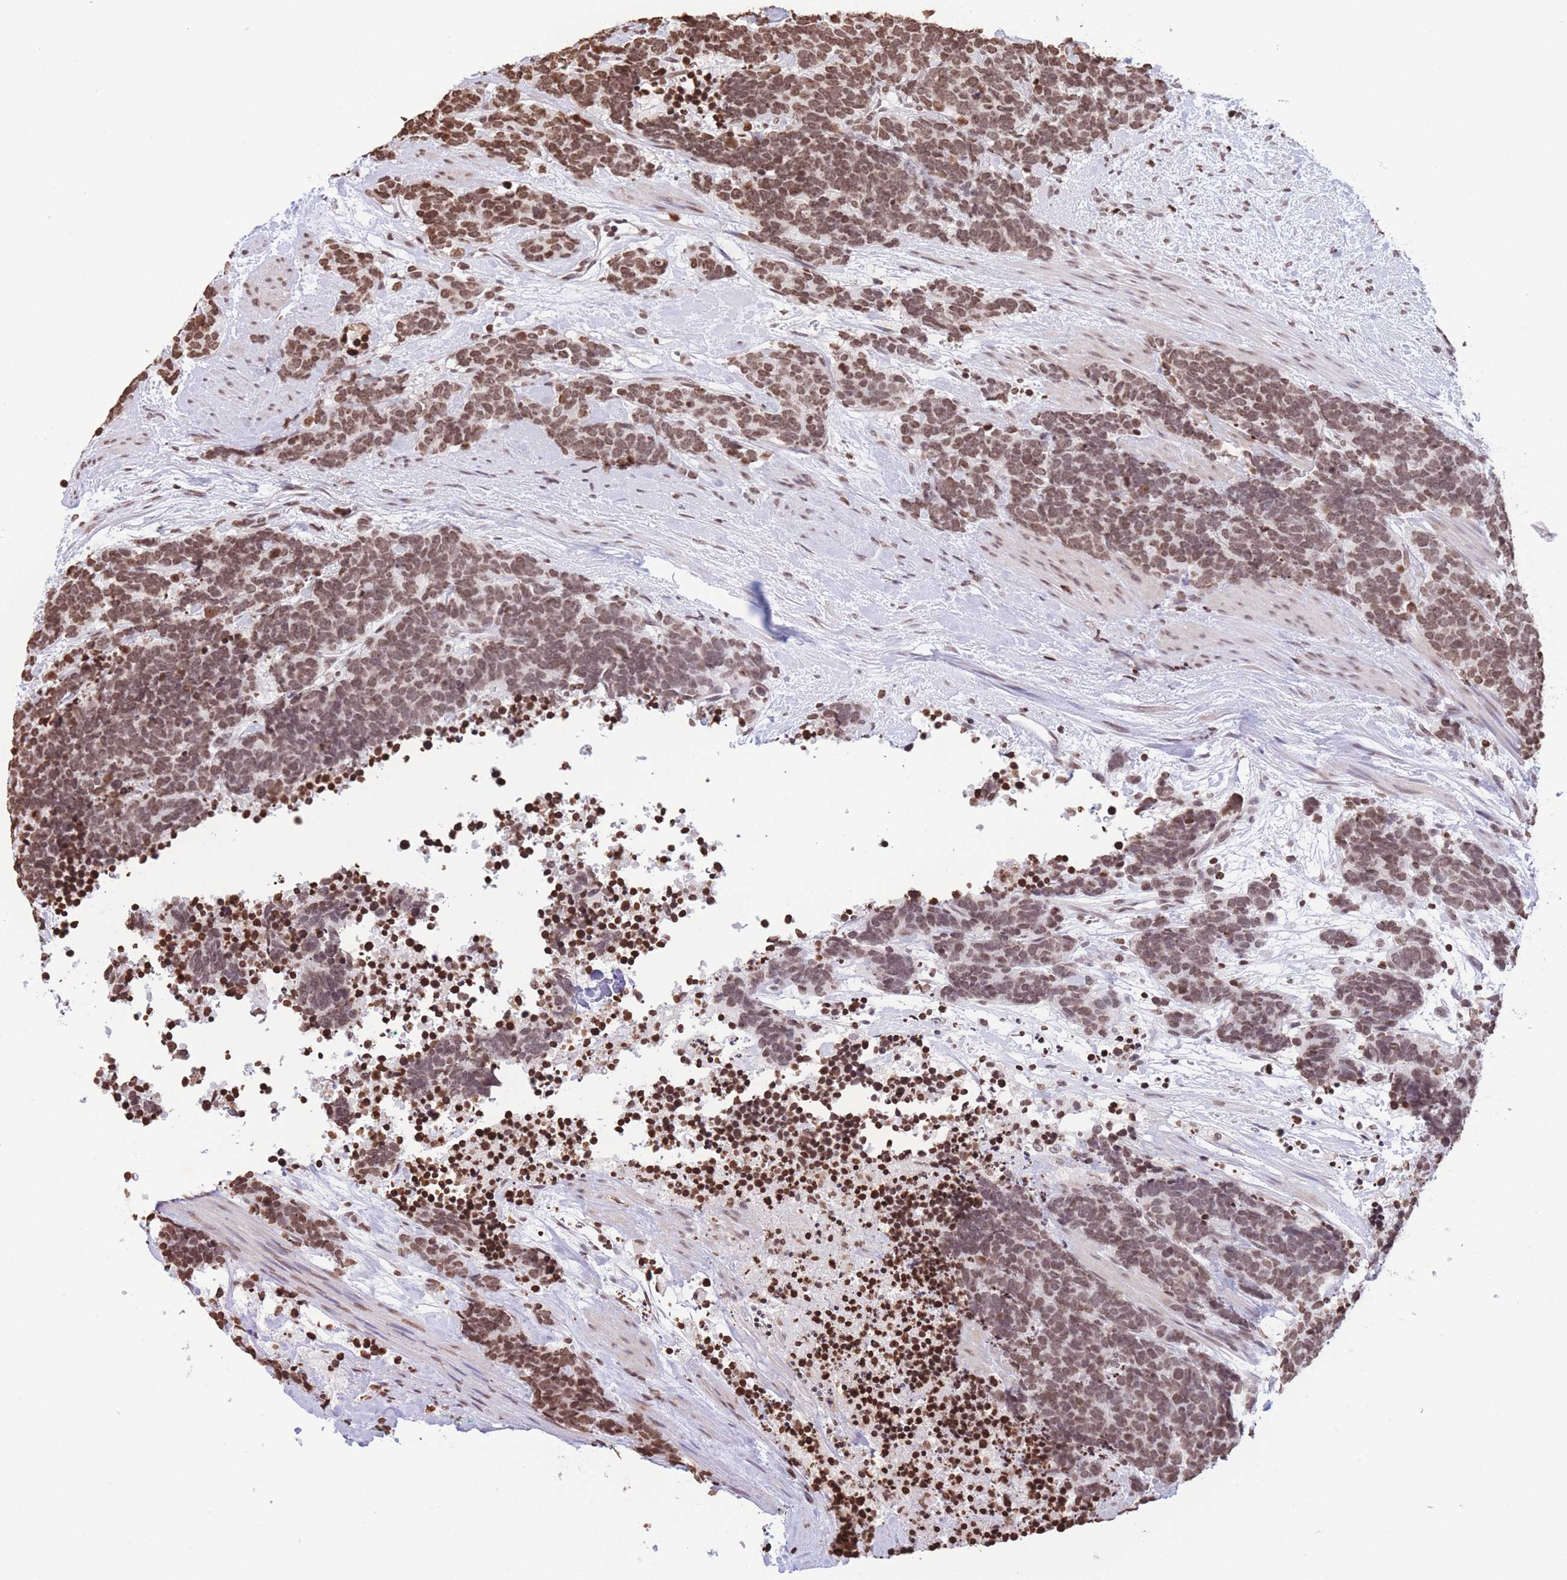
{"staining": {"intensity": "moderate", "quantity": ">75%", "location": "nuclear"}, "tissue": "carcinoid", "cell_type": "Tumor cells", "image_type": "cancer", "snomed": [{"axis": "morphology", "description": "Carcinoma, NOS"}, {"axis": "morphology", "description": "Carcinoid, malignant, NOS"}, {"axis": "topography", "description": "Prostate"}], "caption": "Carcinoma was stained to show a protein in brown. There is medium levels of moderate nuclear staining in about >75% of tumor cells. (Stains: DAB in brown, nuclei in blue, Microscopy: brightfield microscopy at high magnification).", "gene": "H2BC11", "patient": {"sex": "male", "age": 57}}